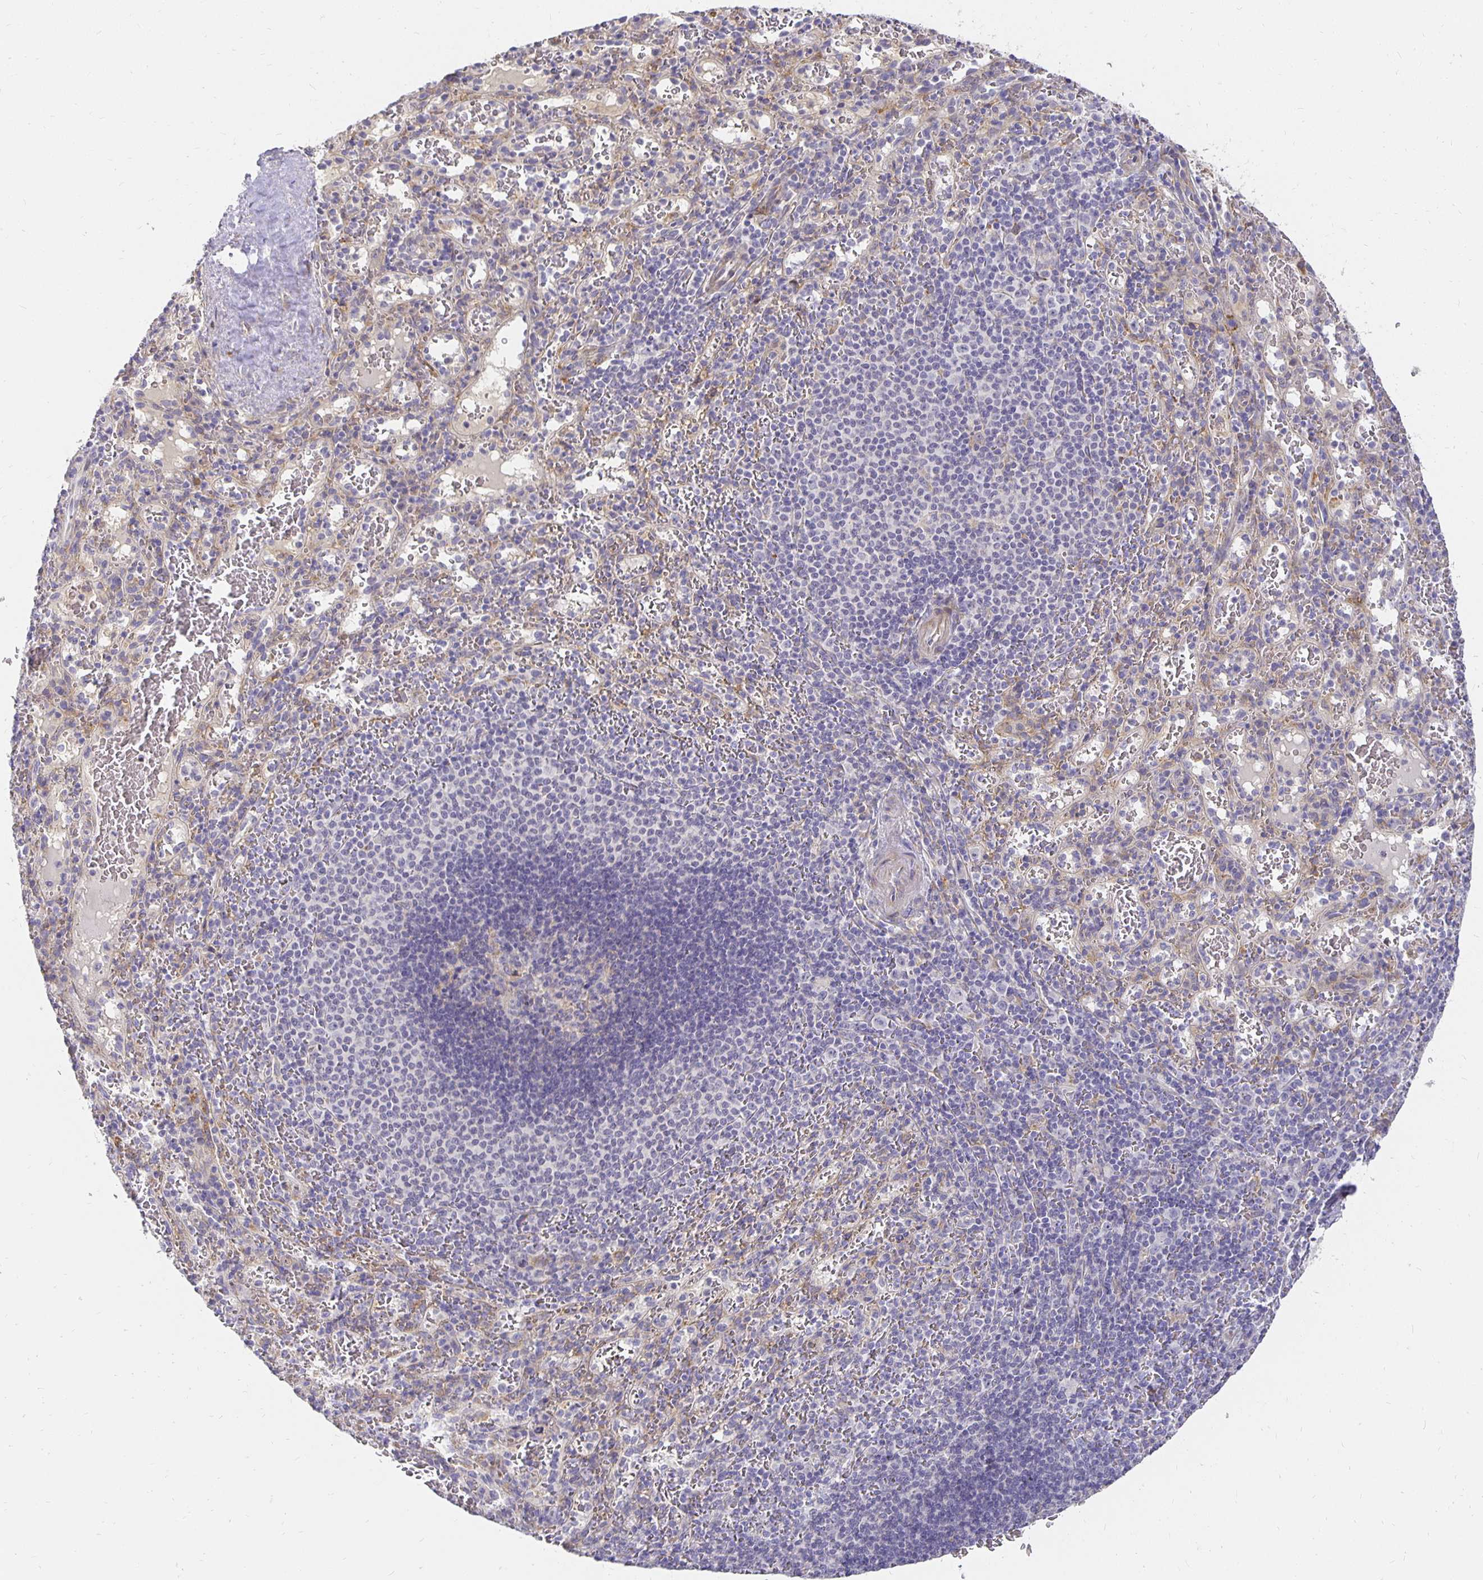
{"staining": {"intensity": "negative", "quantity": "none", "location": "none"}, "tissue": "spleen", "cell_type": "Cells in red pulp", "image_type": "normal", "snomed": [{"axis": "morphology", "description": "Normal tissue, NOS"}, {"axis": "topography", "description": "Spleen"}], "caption": "High power microscopy histopathology image of an immunohistochemistry (IHC) photomicrograph of normal spleen, revealing no significant positivity in cells in red pulp.", "gene": "PLOD1", "patient": {"sex": "male", "age": 57}}